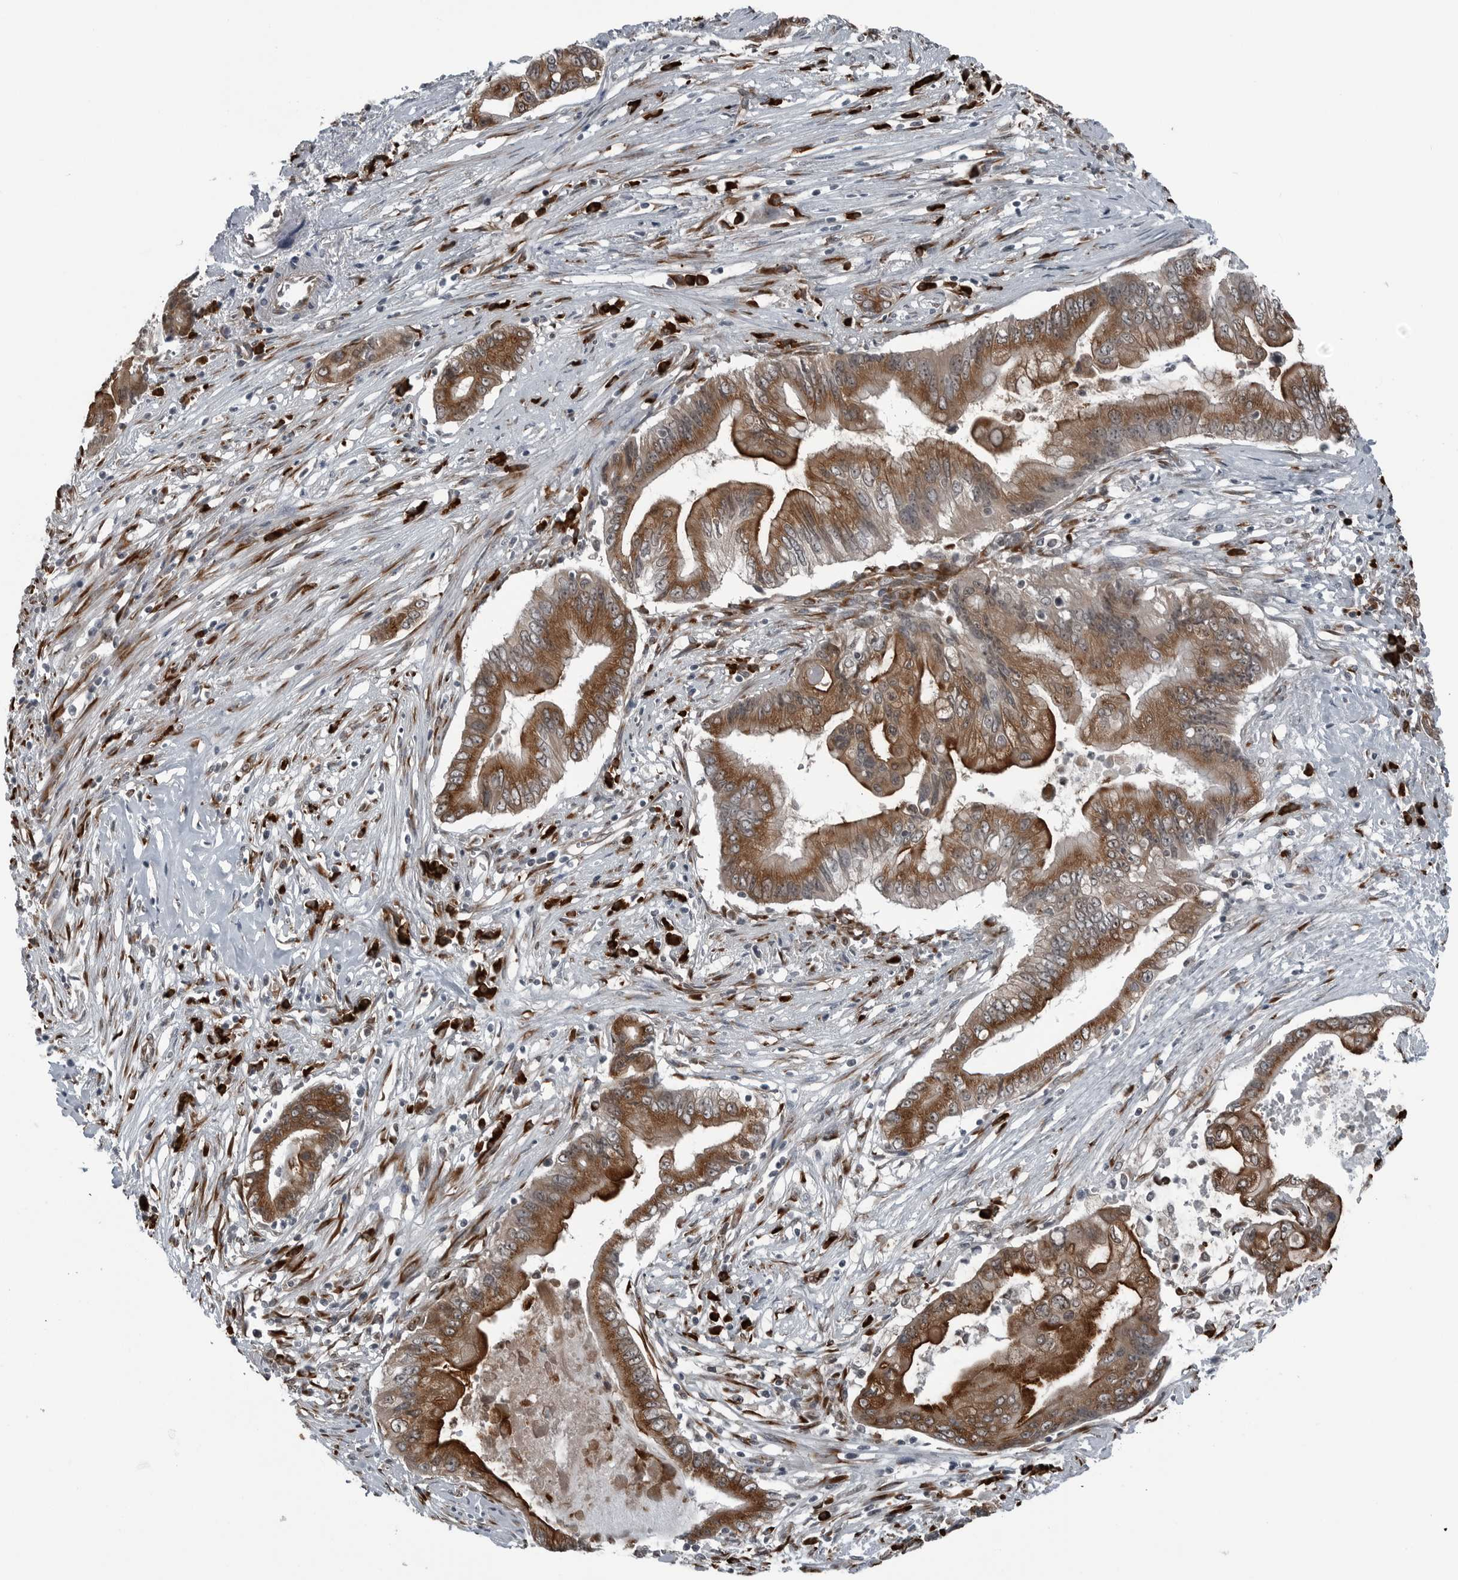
{"staining": {"intensity": "strong", "quantity": ">75%", "location": "cytoplasmic/membranous"}, "tissue": "pancreatic cancer", "cell_type": "Tumor cells", "image_type": "cancer", "snomed": [{"axis": "morphology", "description": "Adenocarcinoma, NOS"}, {"axis": "topography", "description": "Pancreas"}], "caption": "High-power microscopy captured an immunohistochemistry image of adenocarcinoma (pancreatic), revealing strong cytoplasmic/membranous staining in approximately >75% of tumor cells.", "gene": "CEP85", "patient": {"sex": "male", "age": 78}}